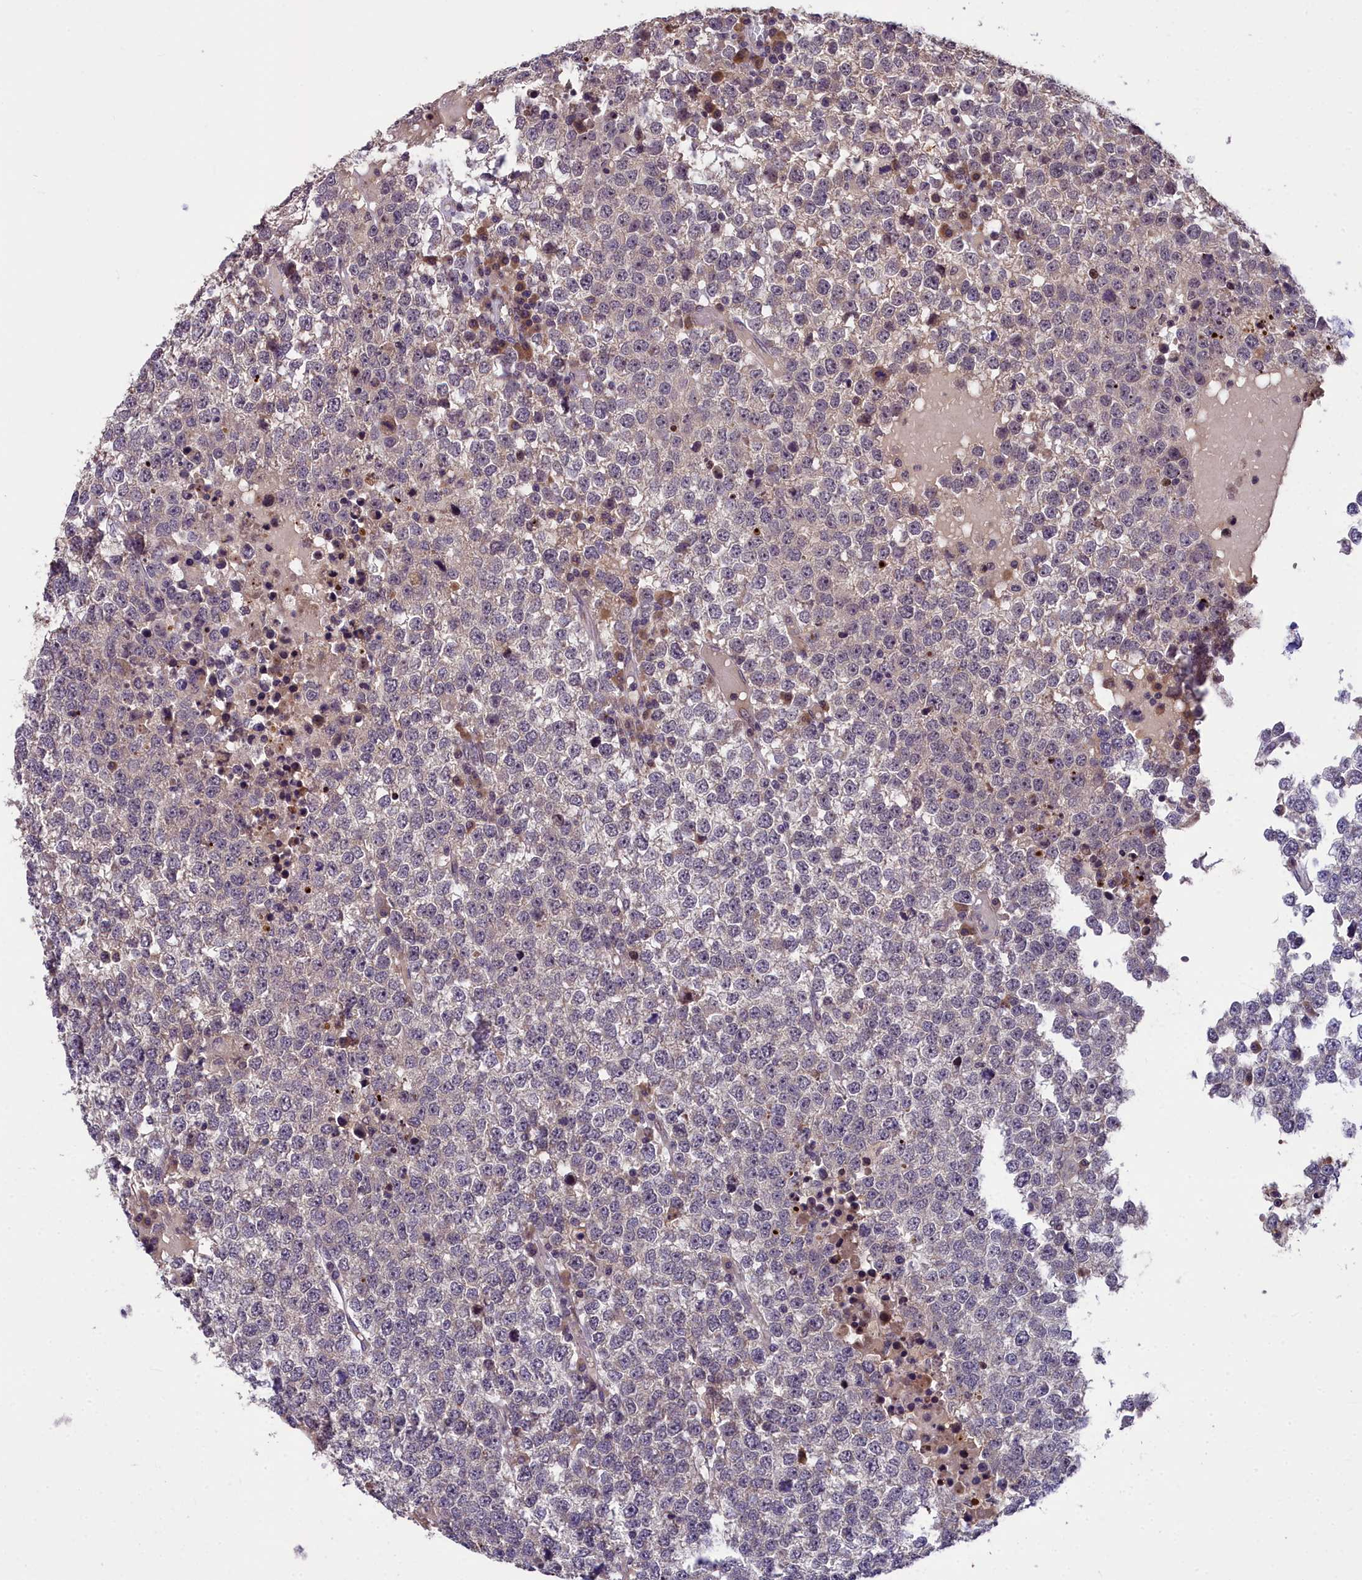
{"staining": {"intensity": "moderate", "quantity": "<25%", "location": "nuclear"}, "tissue": "testis cancer", "cell_type": "Tumor cells", "image_type": "cancer", "snomed": [{"axis": "morphology", "description": "Seminoma, NOS"}, {"axis": "topography", "description": "Testis"}], "caption": "Testis cancer (seminoma) stained with DAB immunohistochemistry (IHC) demonstrates low levels of moderate nuclear expression in about <25% of tumor cells.", "gene": "ZNF333", "patient": {"sex": "male", "age": 65}}